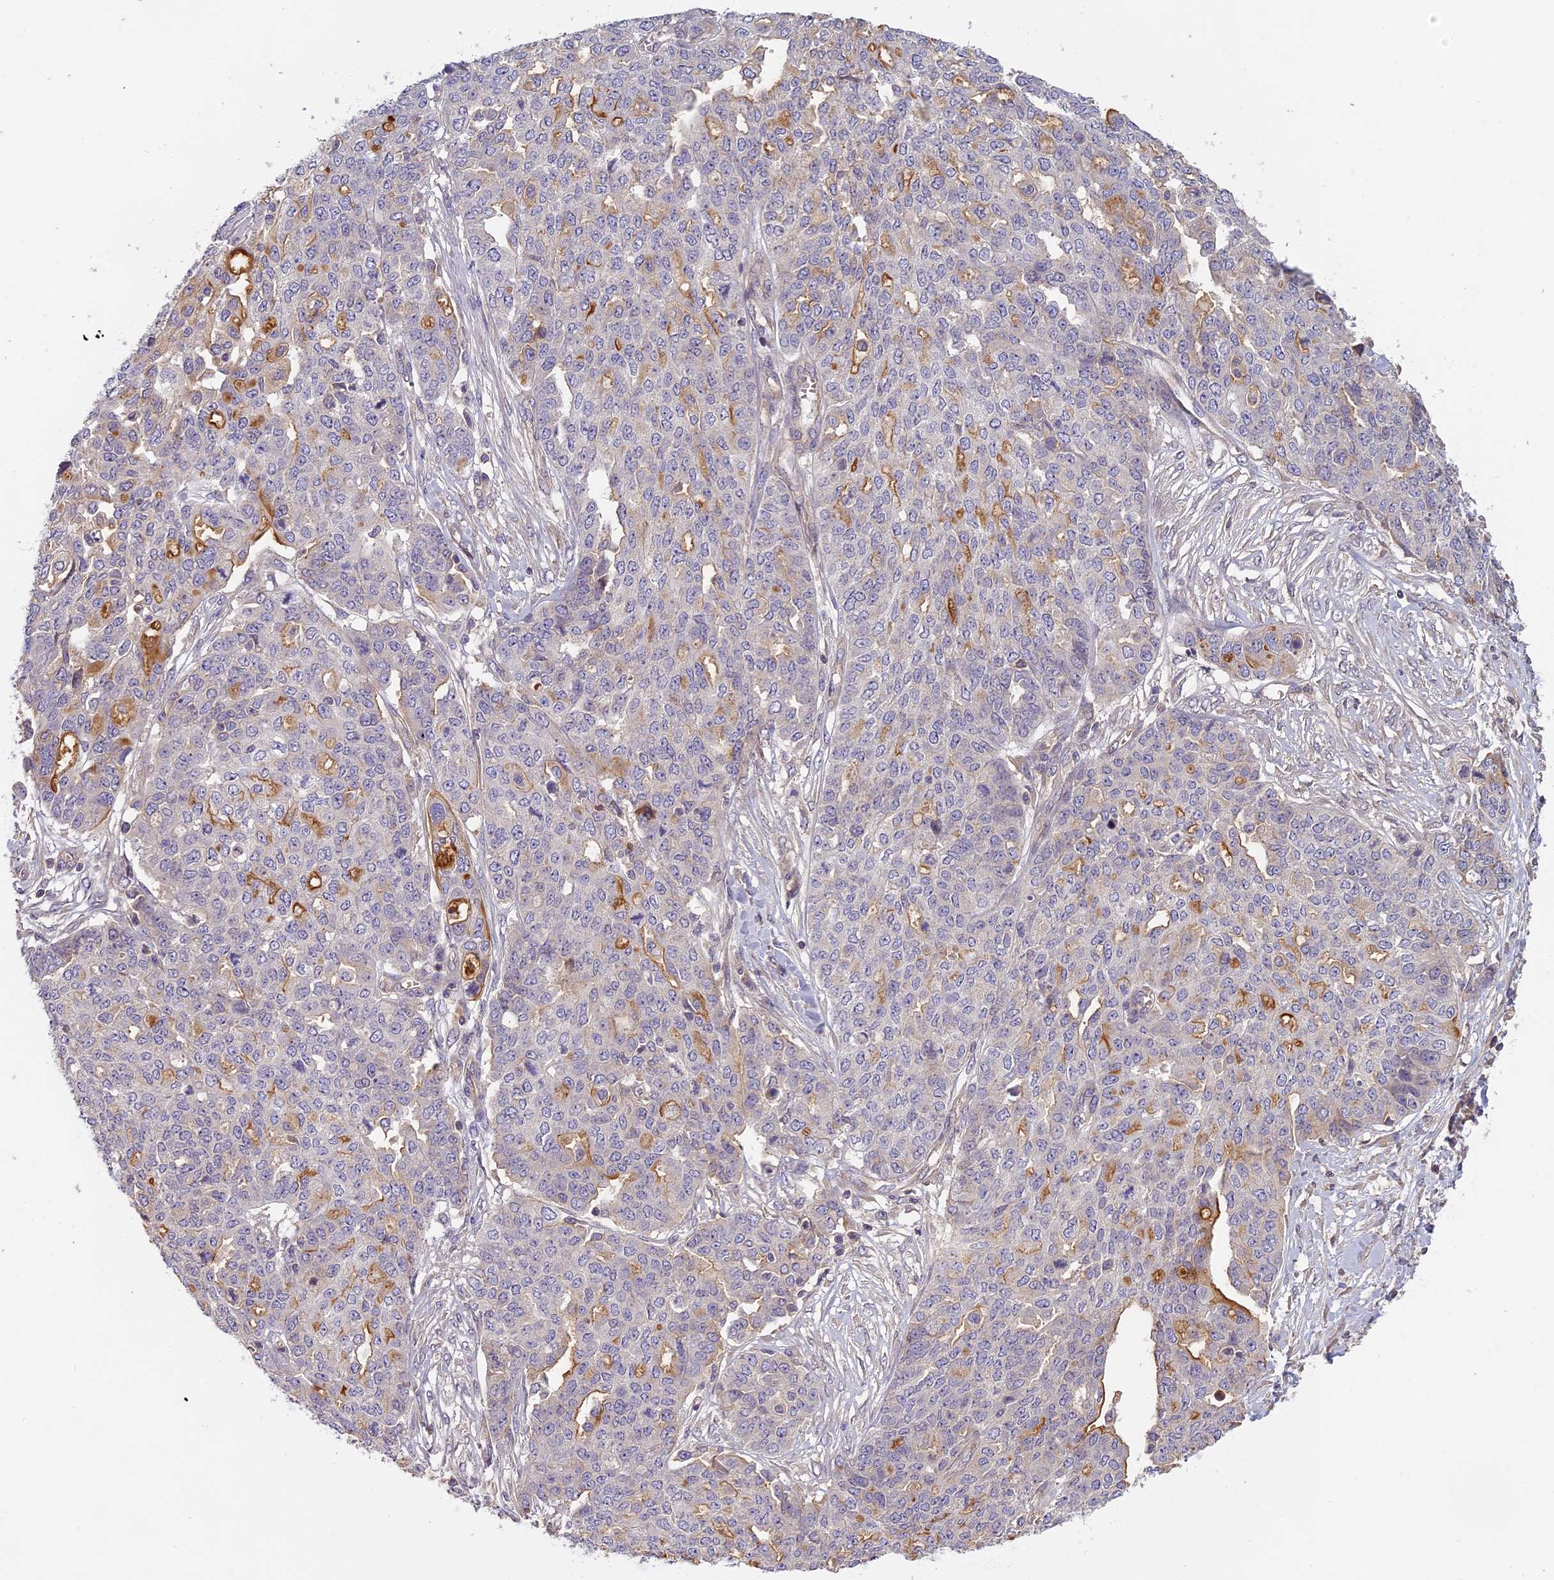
{"staining": {"intensity": "moderate", "quantity": "<25%", "location": "cytoplasmic/membranous"}, "tissue": "ovarian cancer", "cell_type": "Tumor cells", "image_type": "cancer", "snomed": [{"axis": "morphology", "description": "Cystadenocarcinoma, serous, NOS"}, {"axis": "topography", "description": "Soft tissue"}, {"axis": "topography", "description": "Ovary"}], "caption": "Immunohistochemistry of serous cystadenocarcinoma (ovarian) demonstrates low levels of moderate cytoplasmic/membranous expression in about <25% of tumor cells. Using DAB (3,3'-diaminobenzidine) (brown) and hematoxylin (blue) stains, captured at high magnification using brightfield microscopy.", "gene": "AP4E1", "patient": {"sex": "female", "age": 57}}